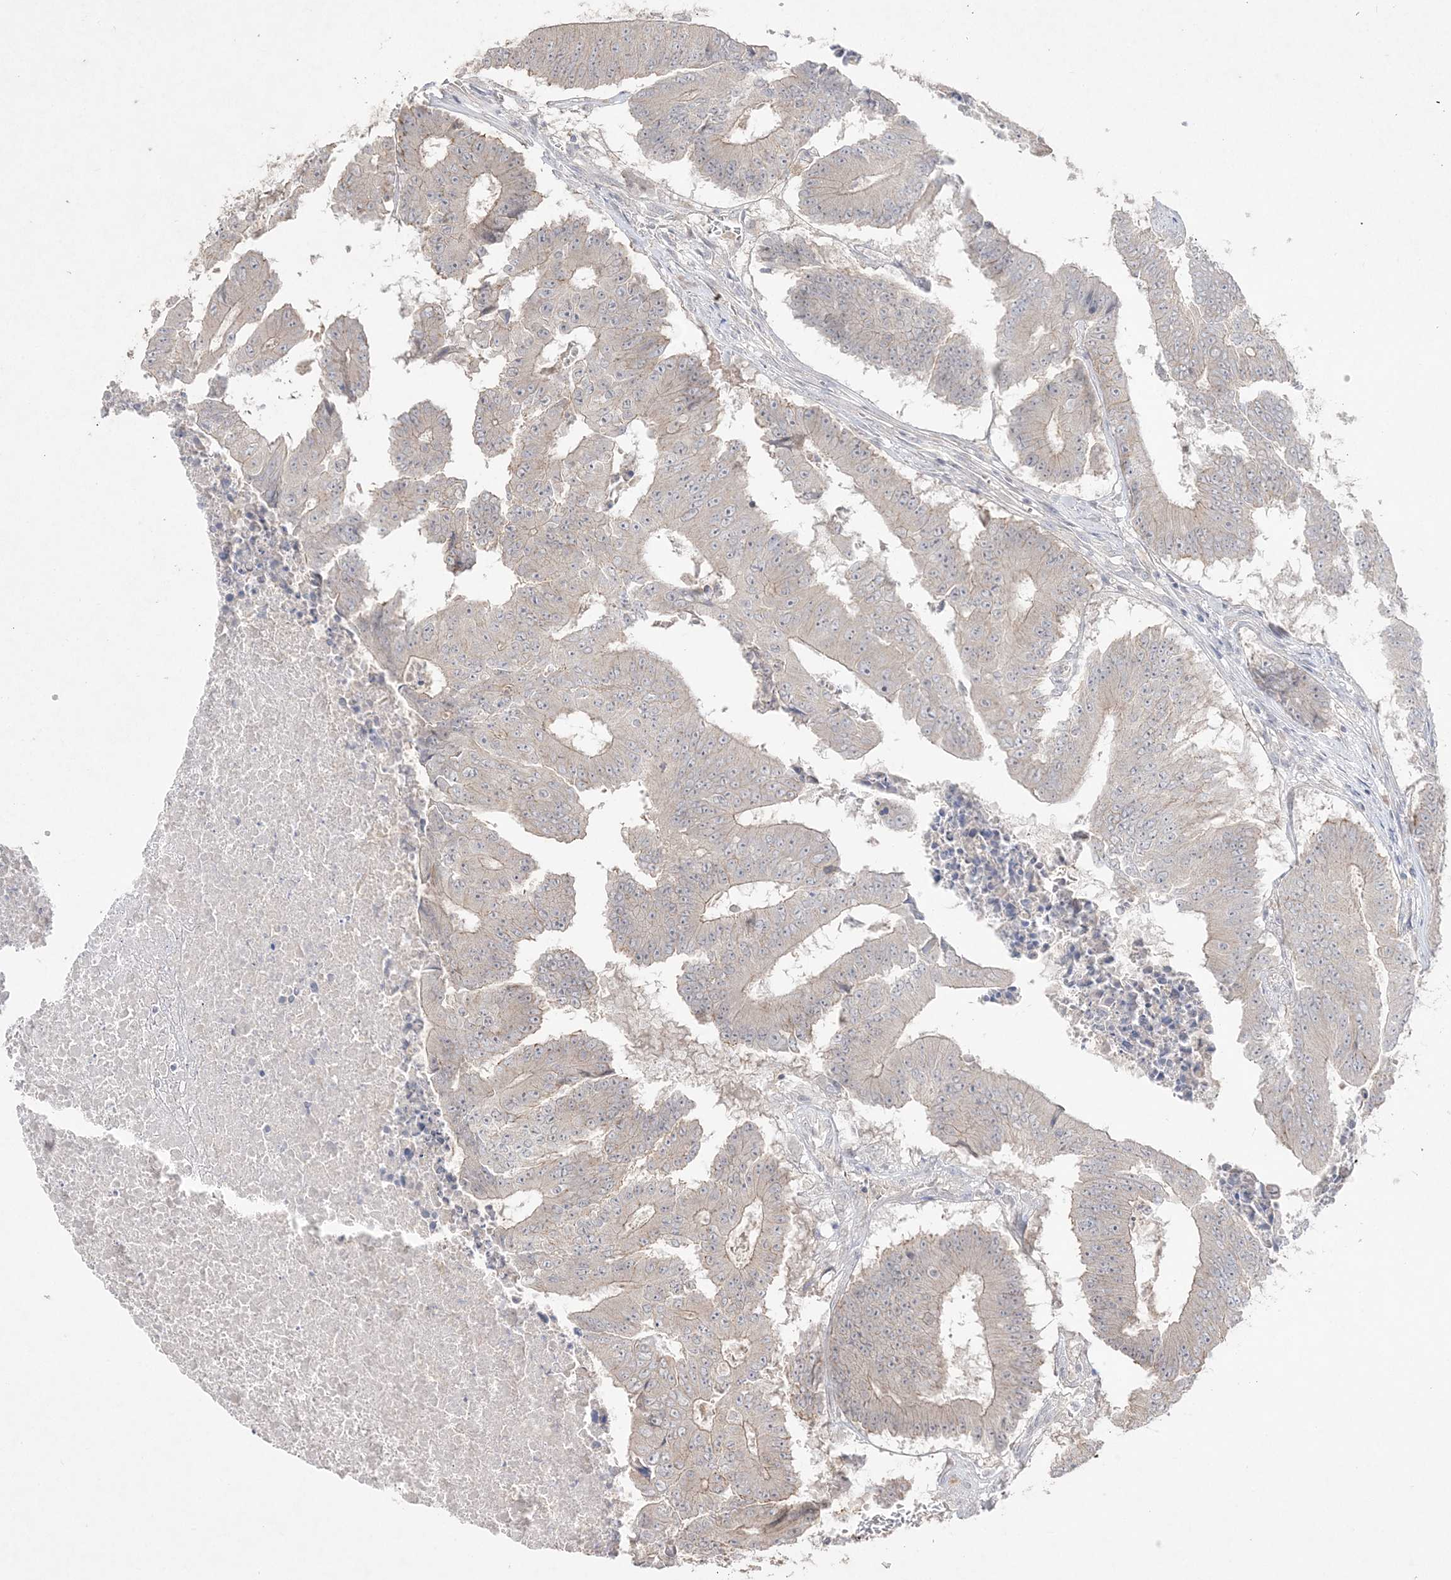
{"staining": {"intensity": "weak", "quantity": "<25%", "location": "cytoplasmic/membranous"}, "tissue": "colorectal cancer", "cell_type": "Tumor cells", "image_type": "cancer", "snomed": [{"axis": "morphology", "description": "Adenocarcinoma, NOS"}, {"axis": "topography", "description": "Colon"}], "caption": "There is no significant staining in tumor cells of colorectal cancer (adenocarcinoma).", "gene": "SH3BP4", "patient": {"sex": "male", "age": 87}}